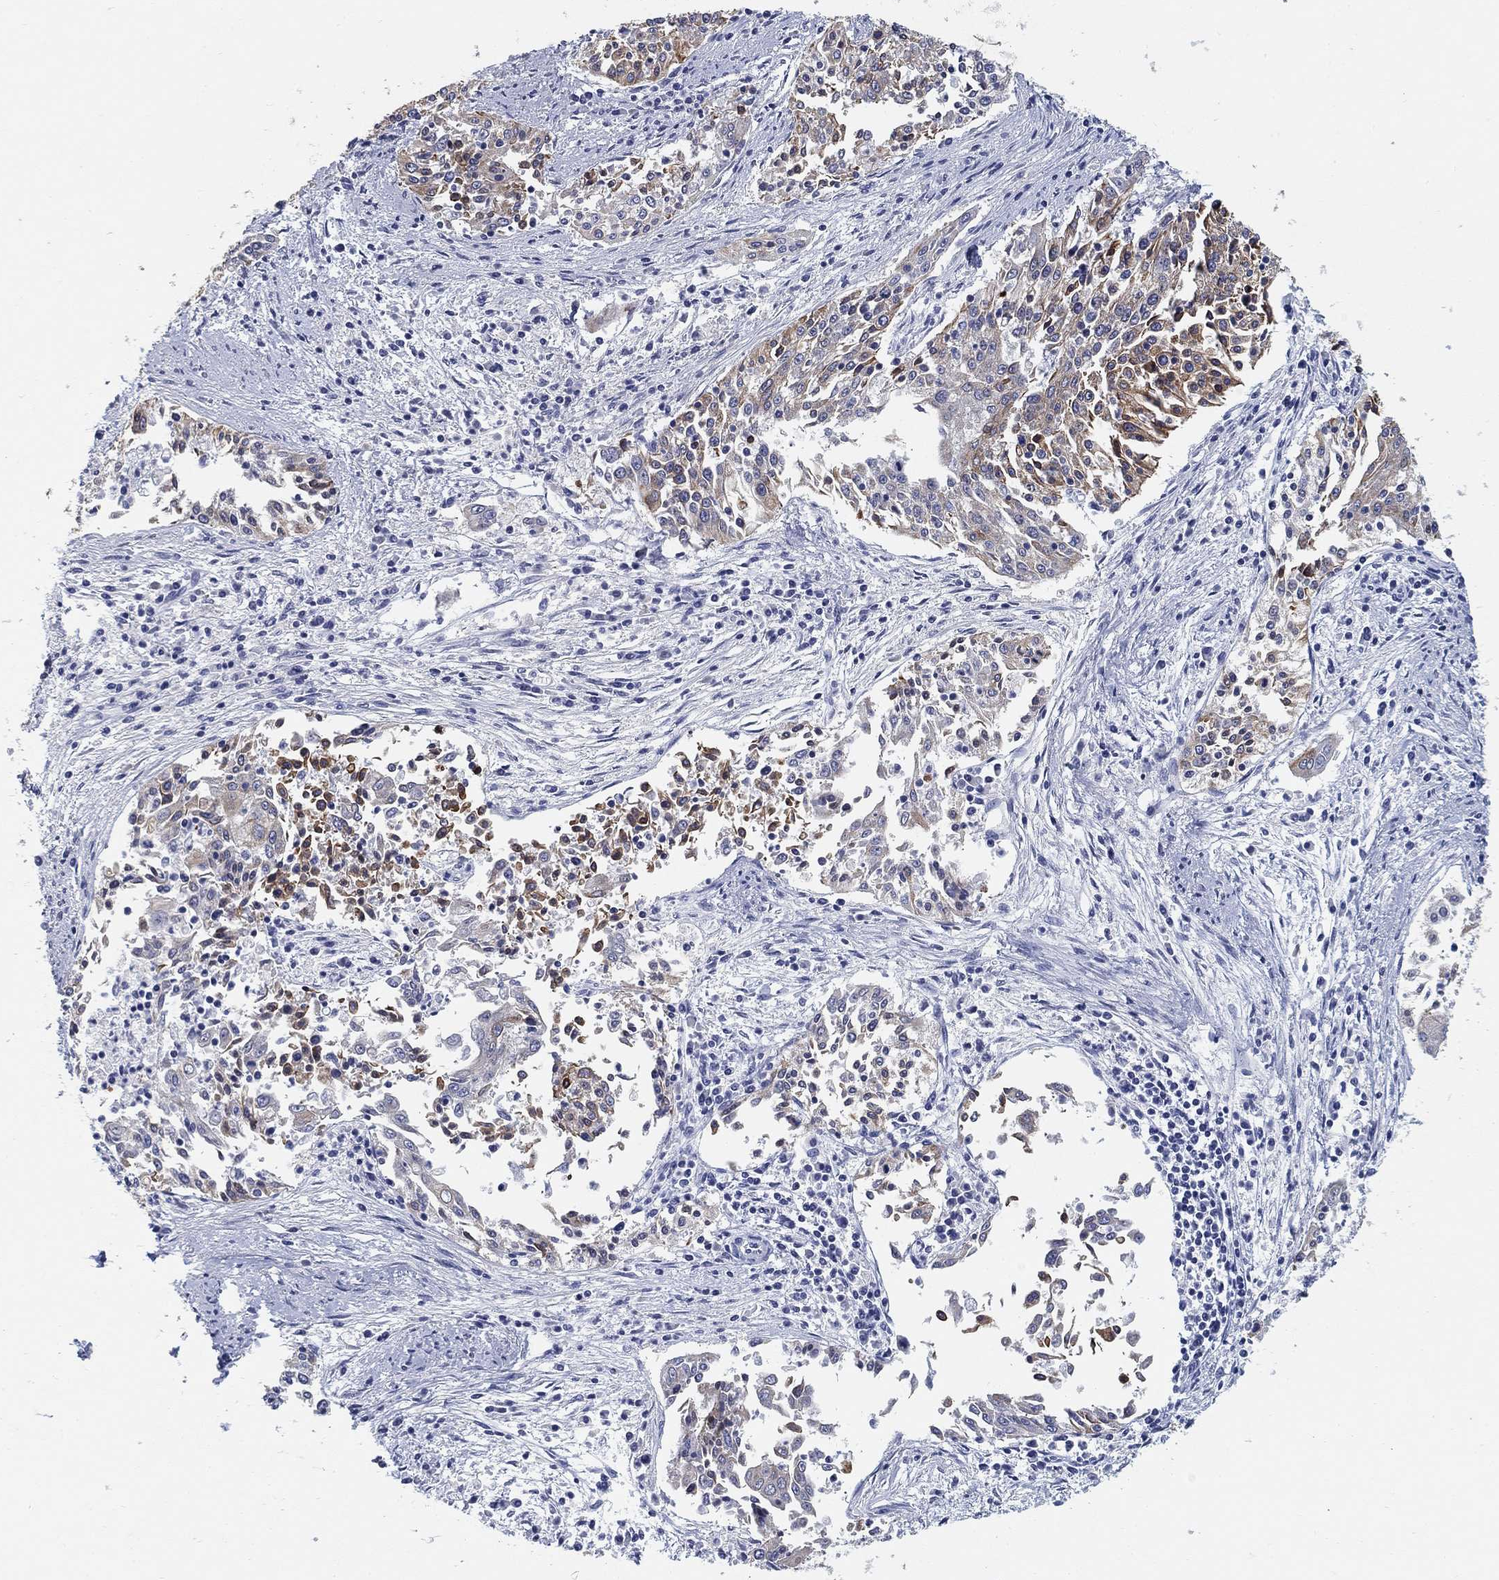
{"staining": {"intensity": "moderate", "quantity": "25%-75%", "location": "cytoplasmic/membranous"}, "tissue": "cervical cancer", "cell_type": "Tumor cells", "image_type": "cancer", "snomed": [{"axis": "morphology", "description": "Squamous cell carcinoma, NOS"}, {"axis": "topography", "description": "Cervix"}], "caption": "Protein expression analysis of human cervical squamous cell carcinoma reveals moderate cytoplasmic/membranous staining in approximately 25%-75% of tumor cells.", "gene": "CLUL1", "patient": {"sex": "female", "age": 41}}